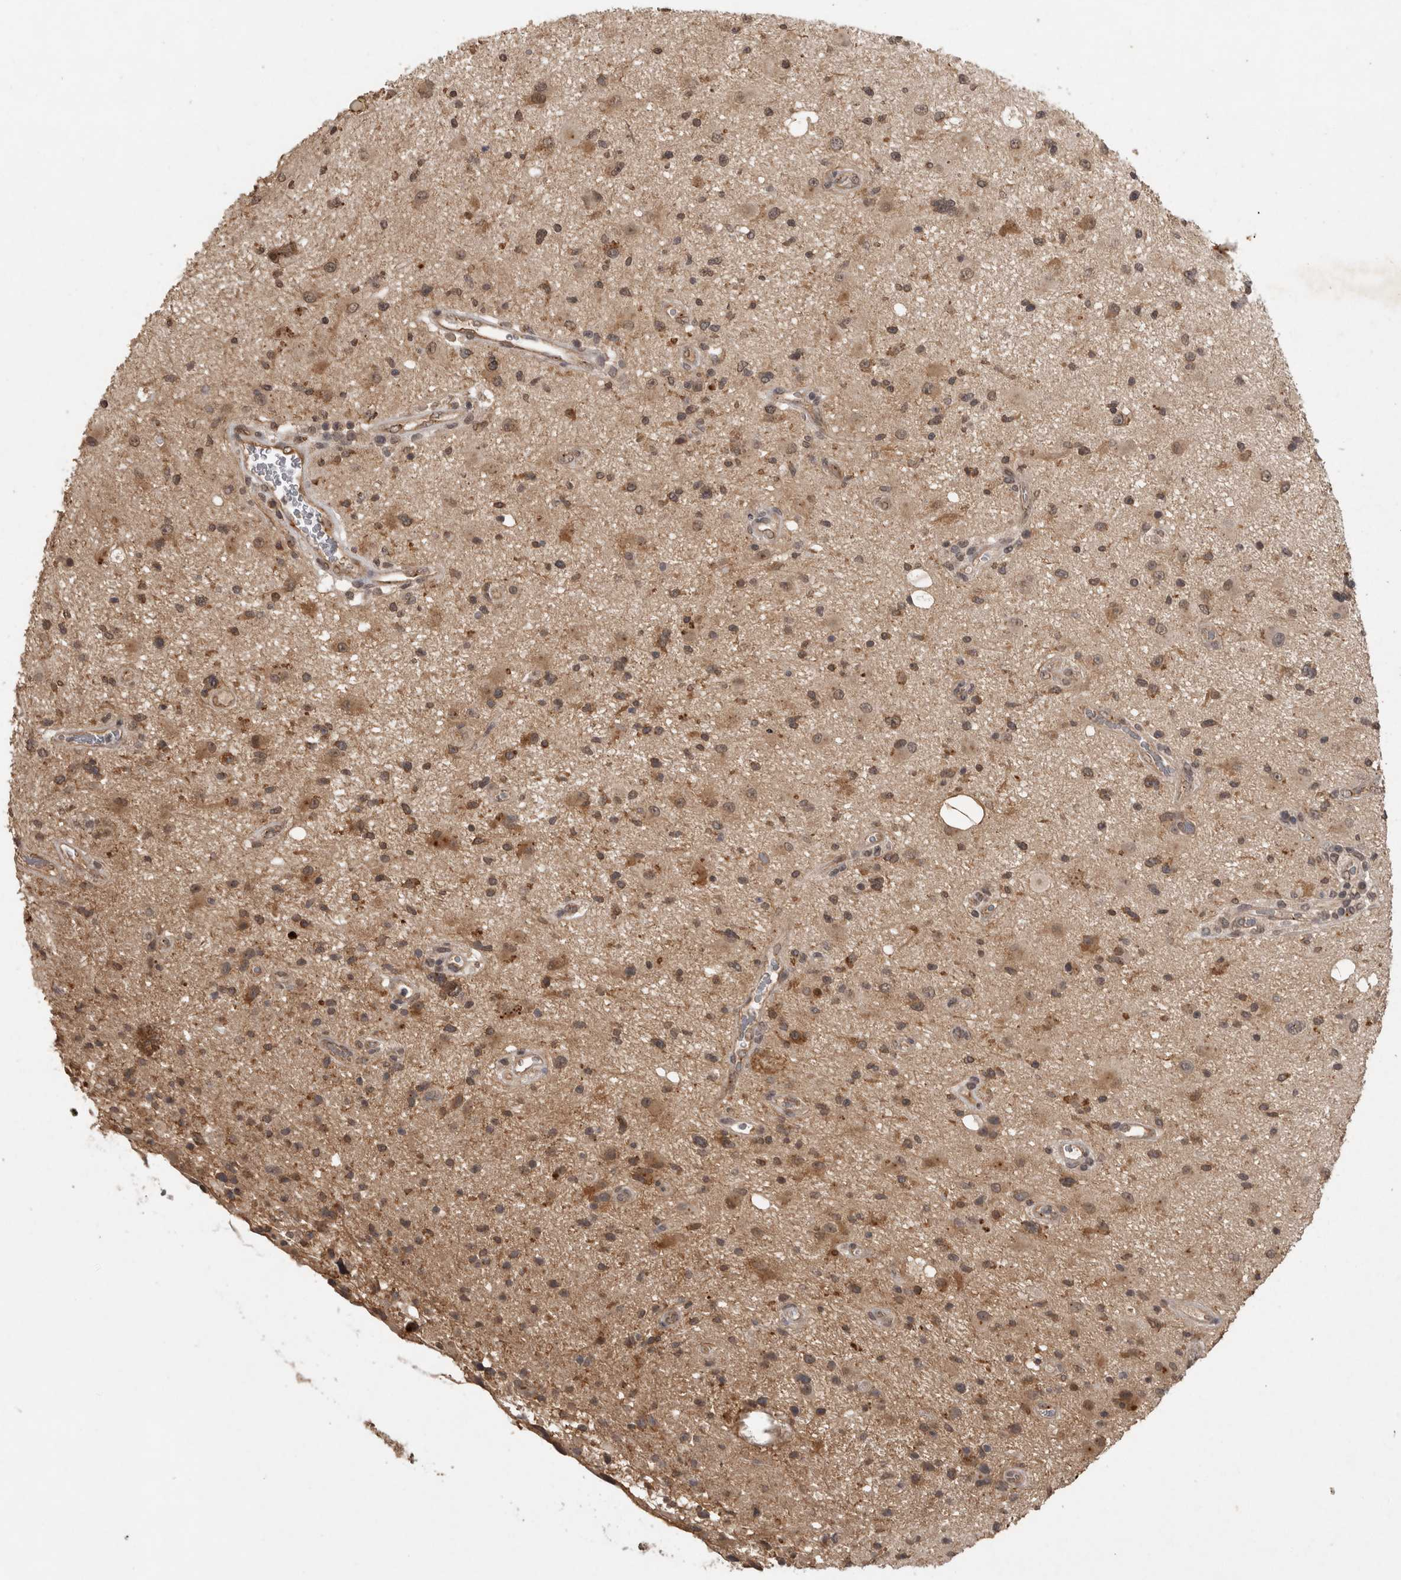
{"staining": {"intensity": "moderate", "quantity": "25%-75%", "location": "cytoplasmic/membranous"}, "tissue": "glioma", "cell_type": "Tumor cells", "image_type": "cancer", "snomed": [{"axis": "morphology", "description": "Glioma, malignant, High grade"}, {"axis": "topography", "description": "Brain"}], "caption": "There is medium levels of moderate cytoplasmic/membranous staining in tumor cells of malignant glioma (high-grade), as demonstrated by immunohistochemical staining (brown color).", "gene": "RHPN1", "patient": {"sex": "male", "age": 33}}